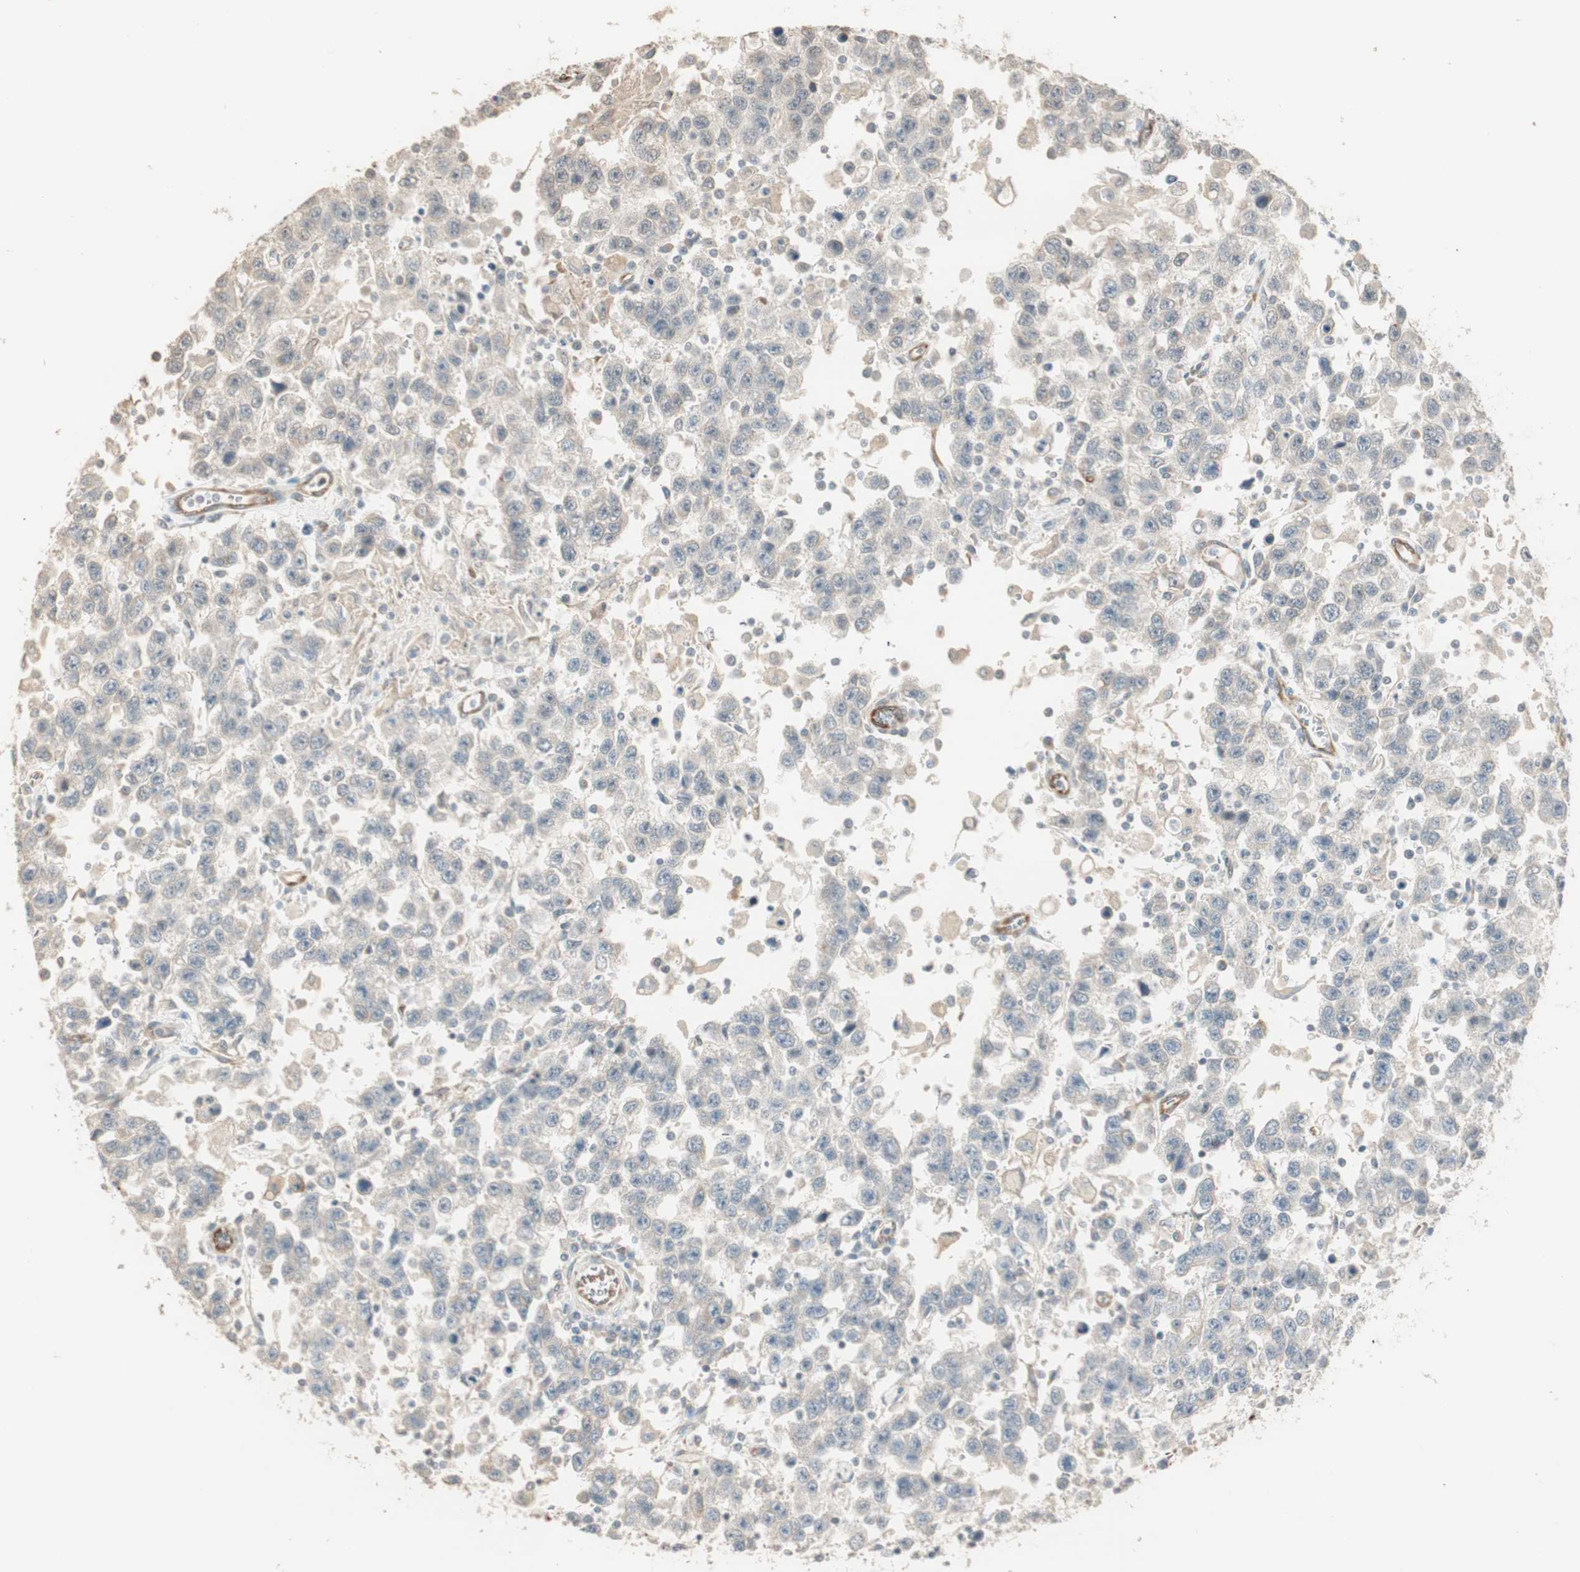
{"staining": {"intensity": "weak", "quantity": "25%-75%", "location": "cytoplasmic/membranous"}, "tissue": "testis cancer", "cell_type": "Tumor cells", "image_type": "cancer", "snomed": [{"axis": "morphology", "description": "Seminoma, NOS"}, {"axis": "topography", "description": "Testis"}], "caption": "The immunohistochemical stain highlights weak cytoplasmic/membranous positivity in tumor cells of testis cancer tissue.", "gene": "TASOR", "patient": {"sex": "male", "age": 41}}